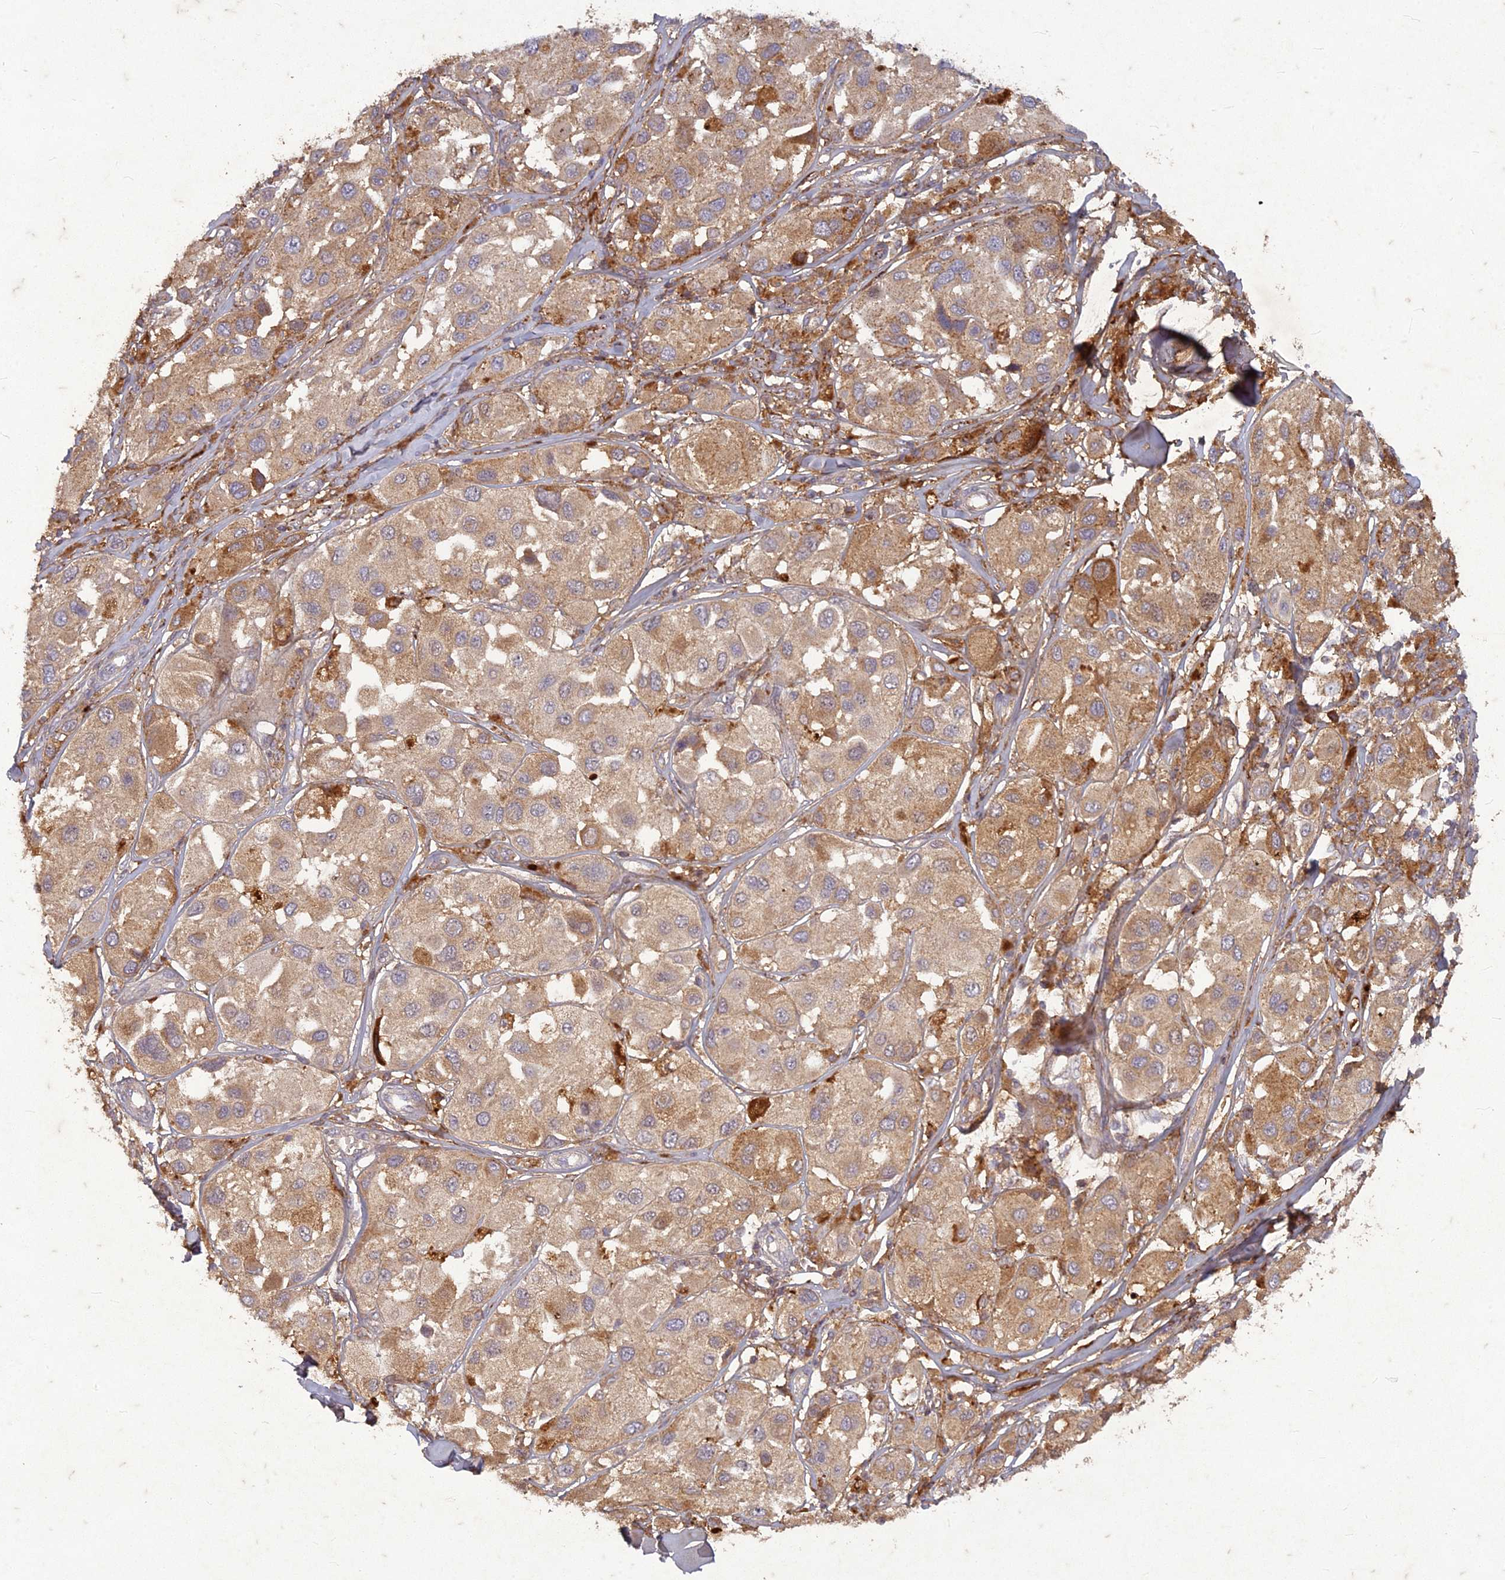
{"staining": {"intensity": "moderate", "quantity": ">75%", "location": "cytoplasmic/membranous"}, "tissue": "melanoma", "cell_type": "Tumor cells", "image_type": "cancer", "snomed": [{"axis": "morphology", "description": "Malignant melanoma, Metastatic site"}, {"axis": "topography", "description": "Skin"}], "caption": "Immunohistochemistry (IHC) (DAB (3,3'-diaminobenzidine)) staining of malignant melanoma (metastatic site) displays moderate cytoplasmic/membranous protein staining in about >75% of tumor cells. Using DAB (brown) and hematoxylin (blue) stains, captured at high magnification using brightfield microscopy.", "gene": "TCF25", "patient": {"sex": "male", "age": 41}}